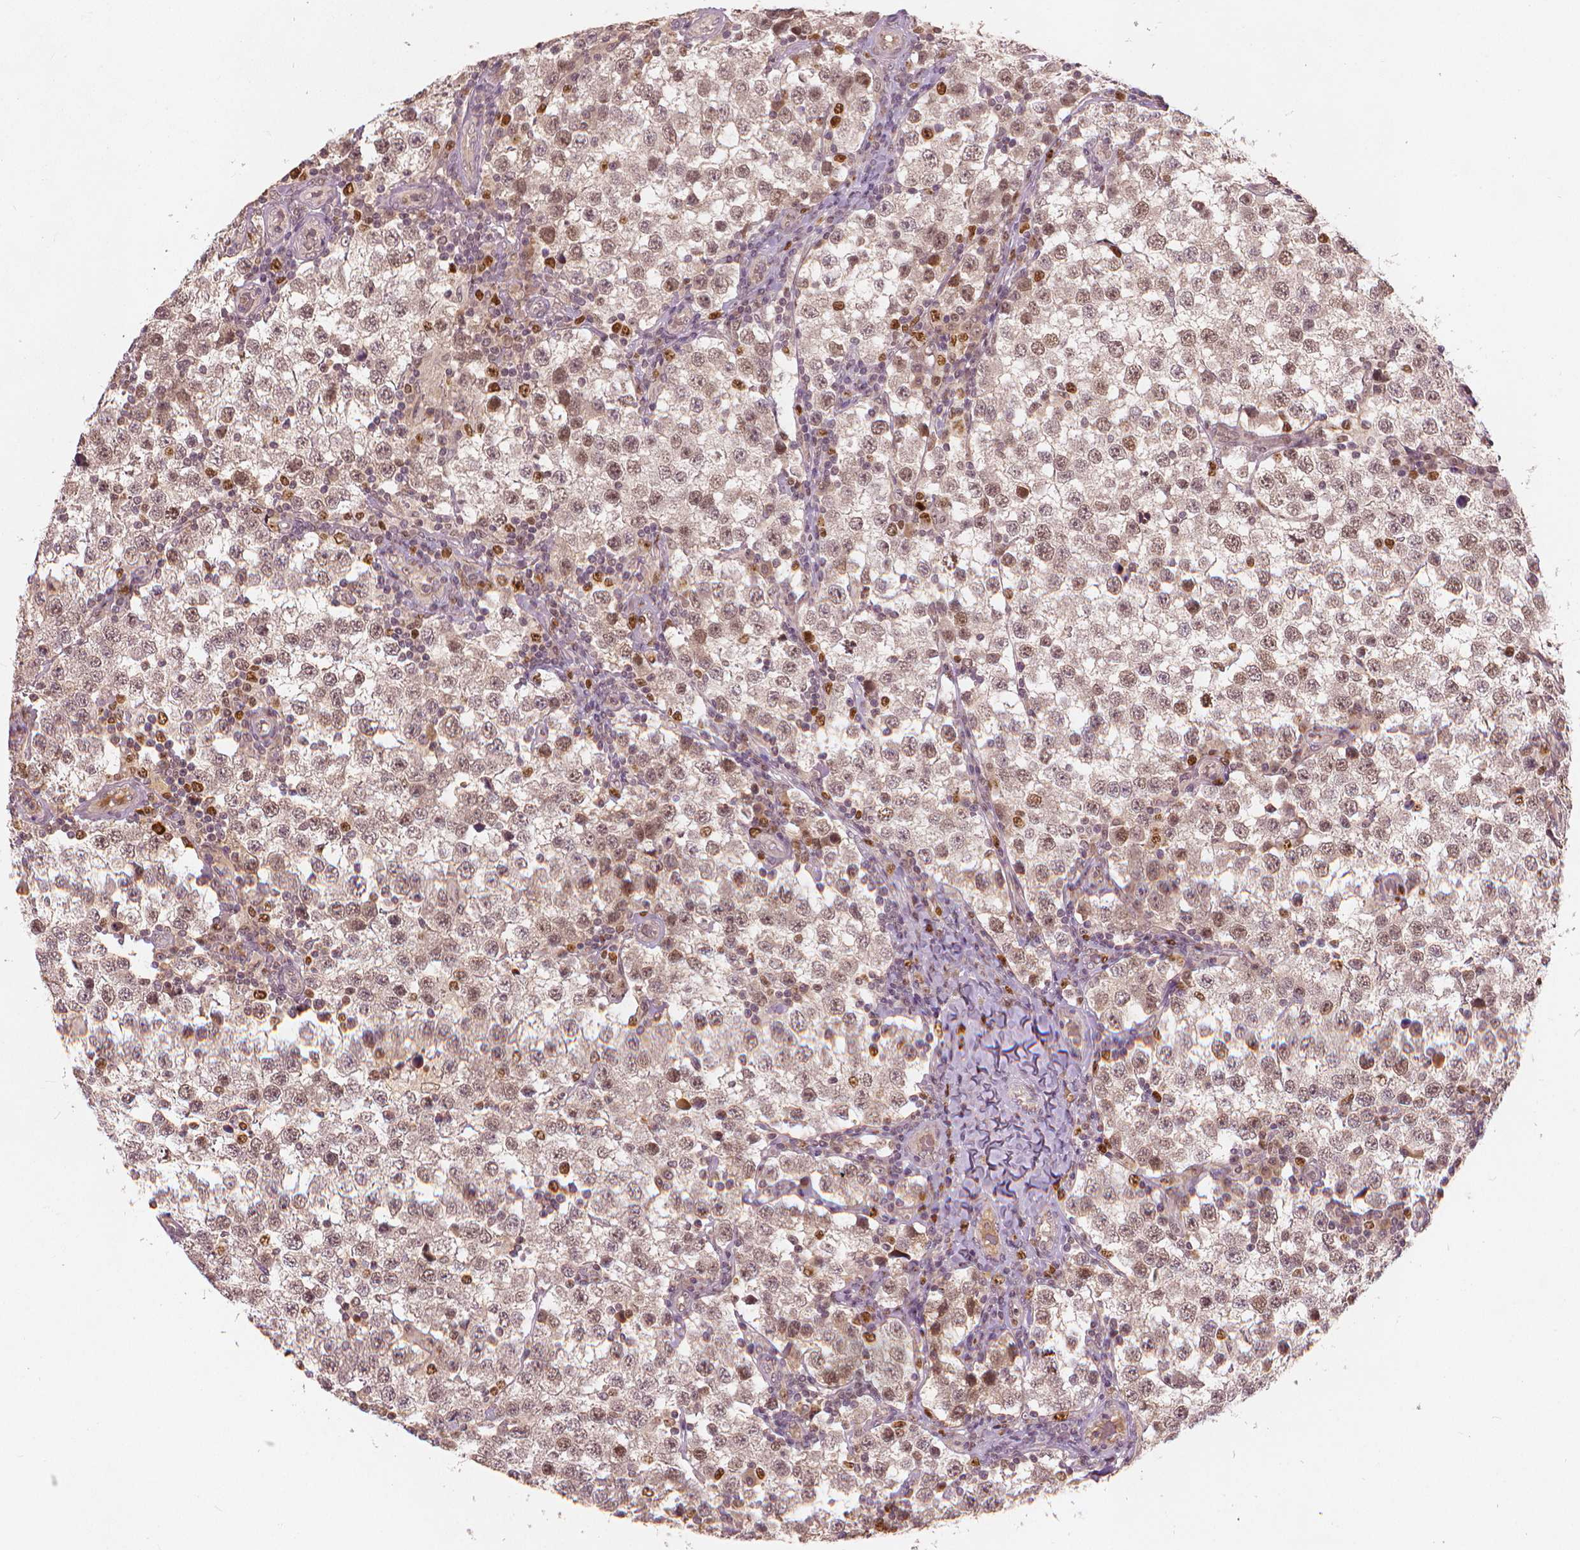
{"staining": {"intensity": "moderate", "quantity": "25%-75%", "location": "nuclear"}, "tissue": "testis cancer", "cell_type": "Tumor cells", "image_type": "cancer", "snomed": [{"axis": "morphology", "description": "Seminoma, NOS"}, {"axis": "topography", "description": "Testis"}], "caption": "This is an image of immunohistochemistry (IHC) staining of seminoma (testis), which shows moderate staining in the nuclear of tumor cells.", "gene": "NSD2", "patient": {"sex": "male", "age": 34}}